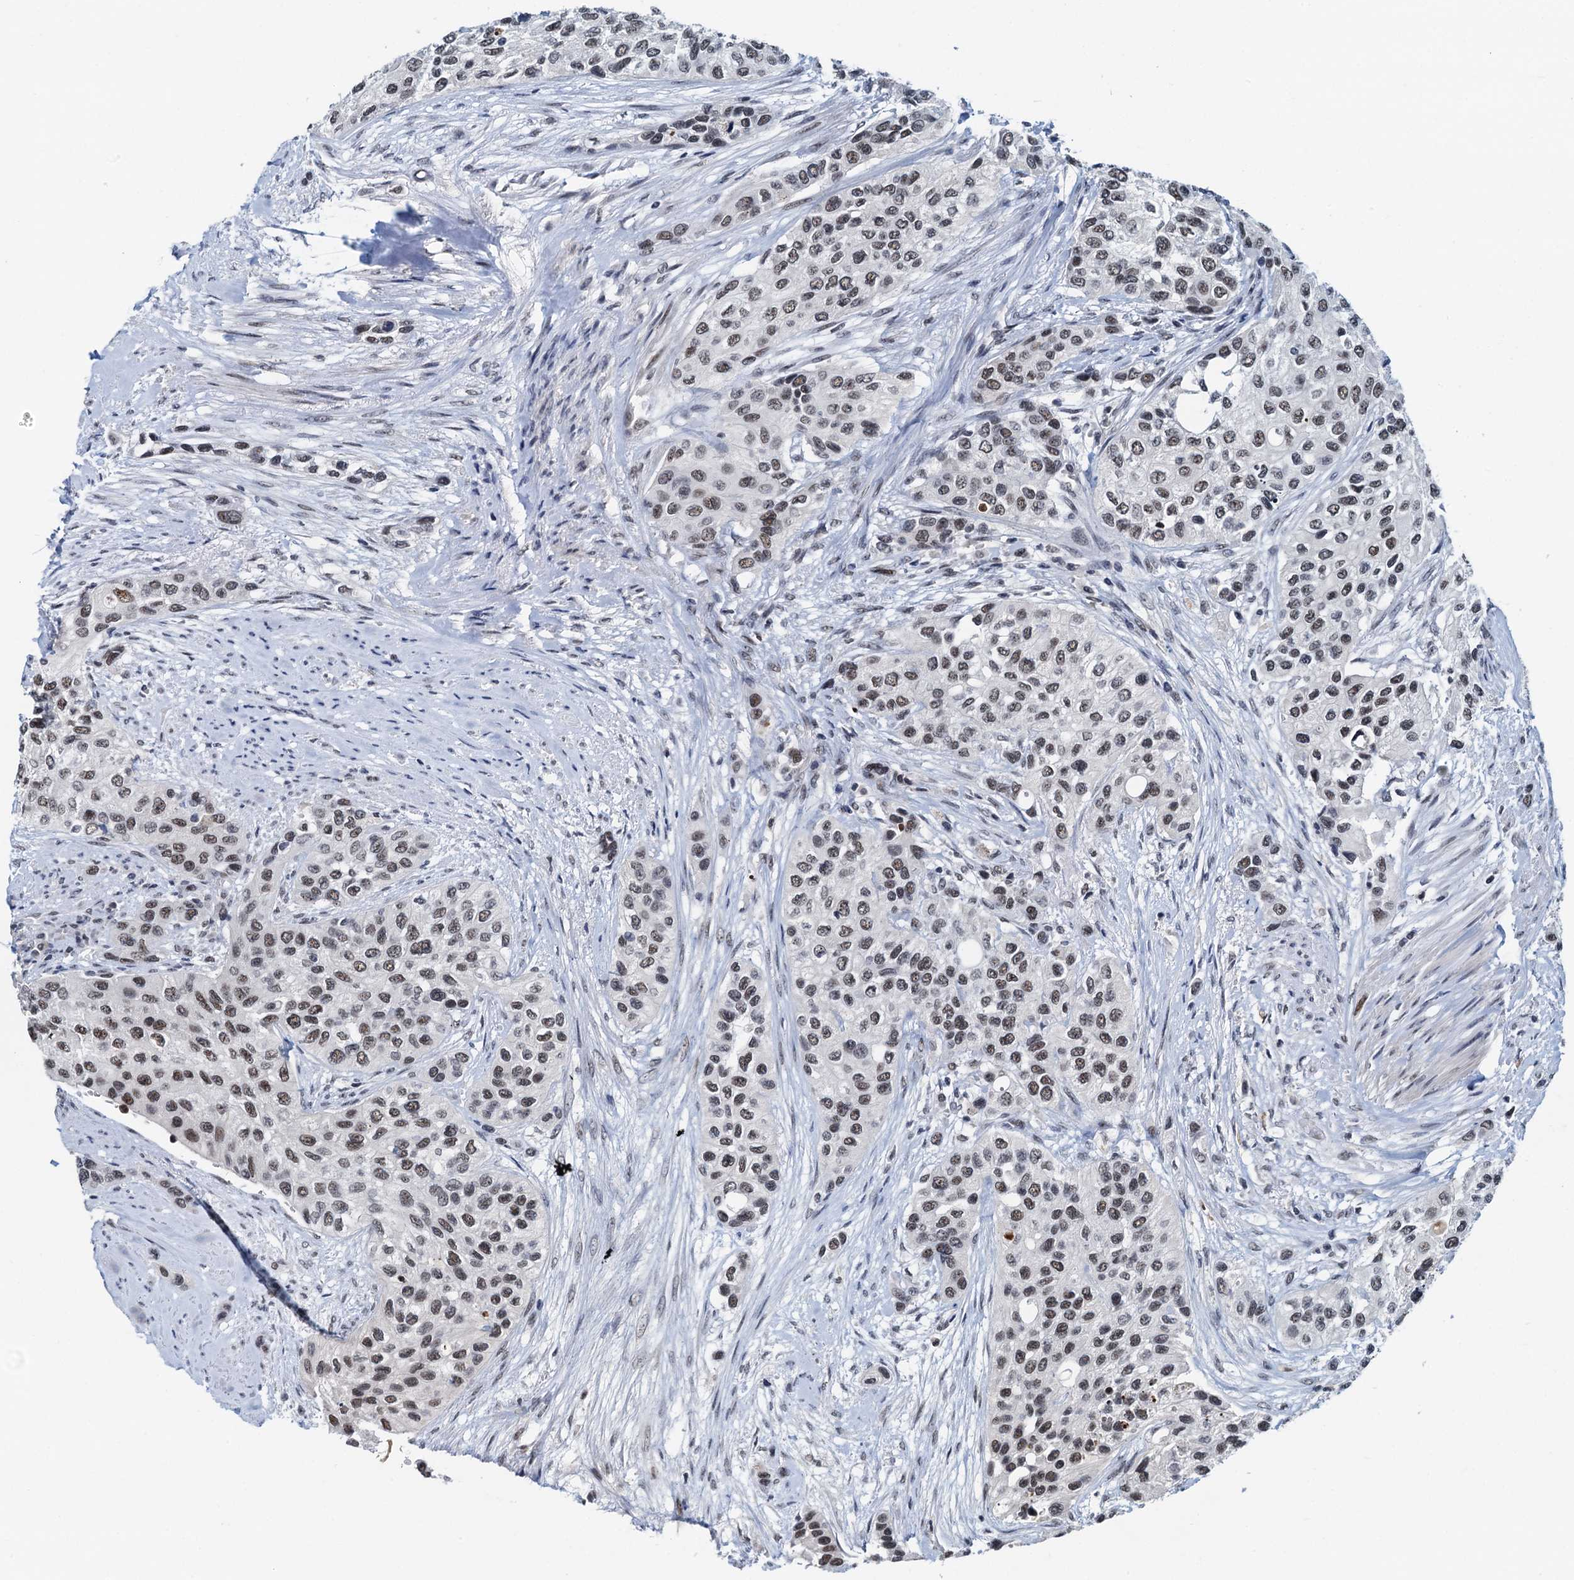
{"staining": {"intensity": "moderate", "quantity": ">75%", "location": "nuclear"}, "tissue": "urothelial cancer", "cell_type": "Tumor cells", "image_type": "cancer", "snomed": [{"axis": "morphology", "description": "Normal tissue, NOS"}, {"axis": "morphology", "description": "Urothelial carcinoma, High grade"}, {"axis": "topography", "description": "Vascular tissue"}, {"axis": "topography", "description": "Urinary bladder"}], "caption": "Human urothelial cancer stained with a brown dye exhibits moderate nuclear positive staining in about >75% of tumor cells.", "gene": "SNRPD1", "patient": {"sex": "female", "age": 56}}